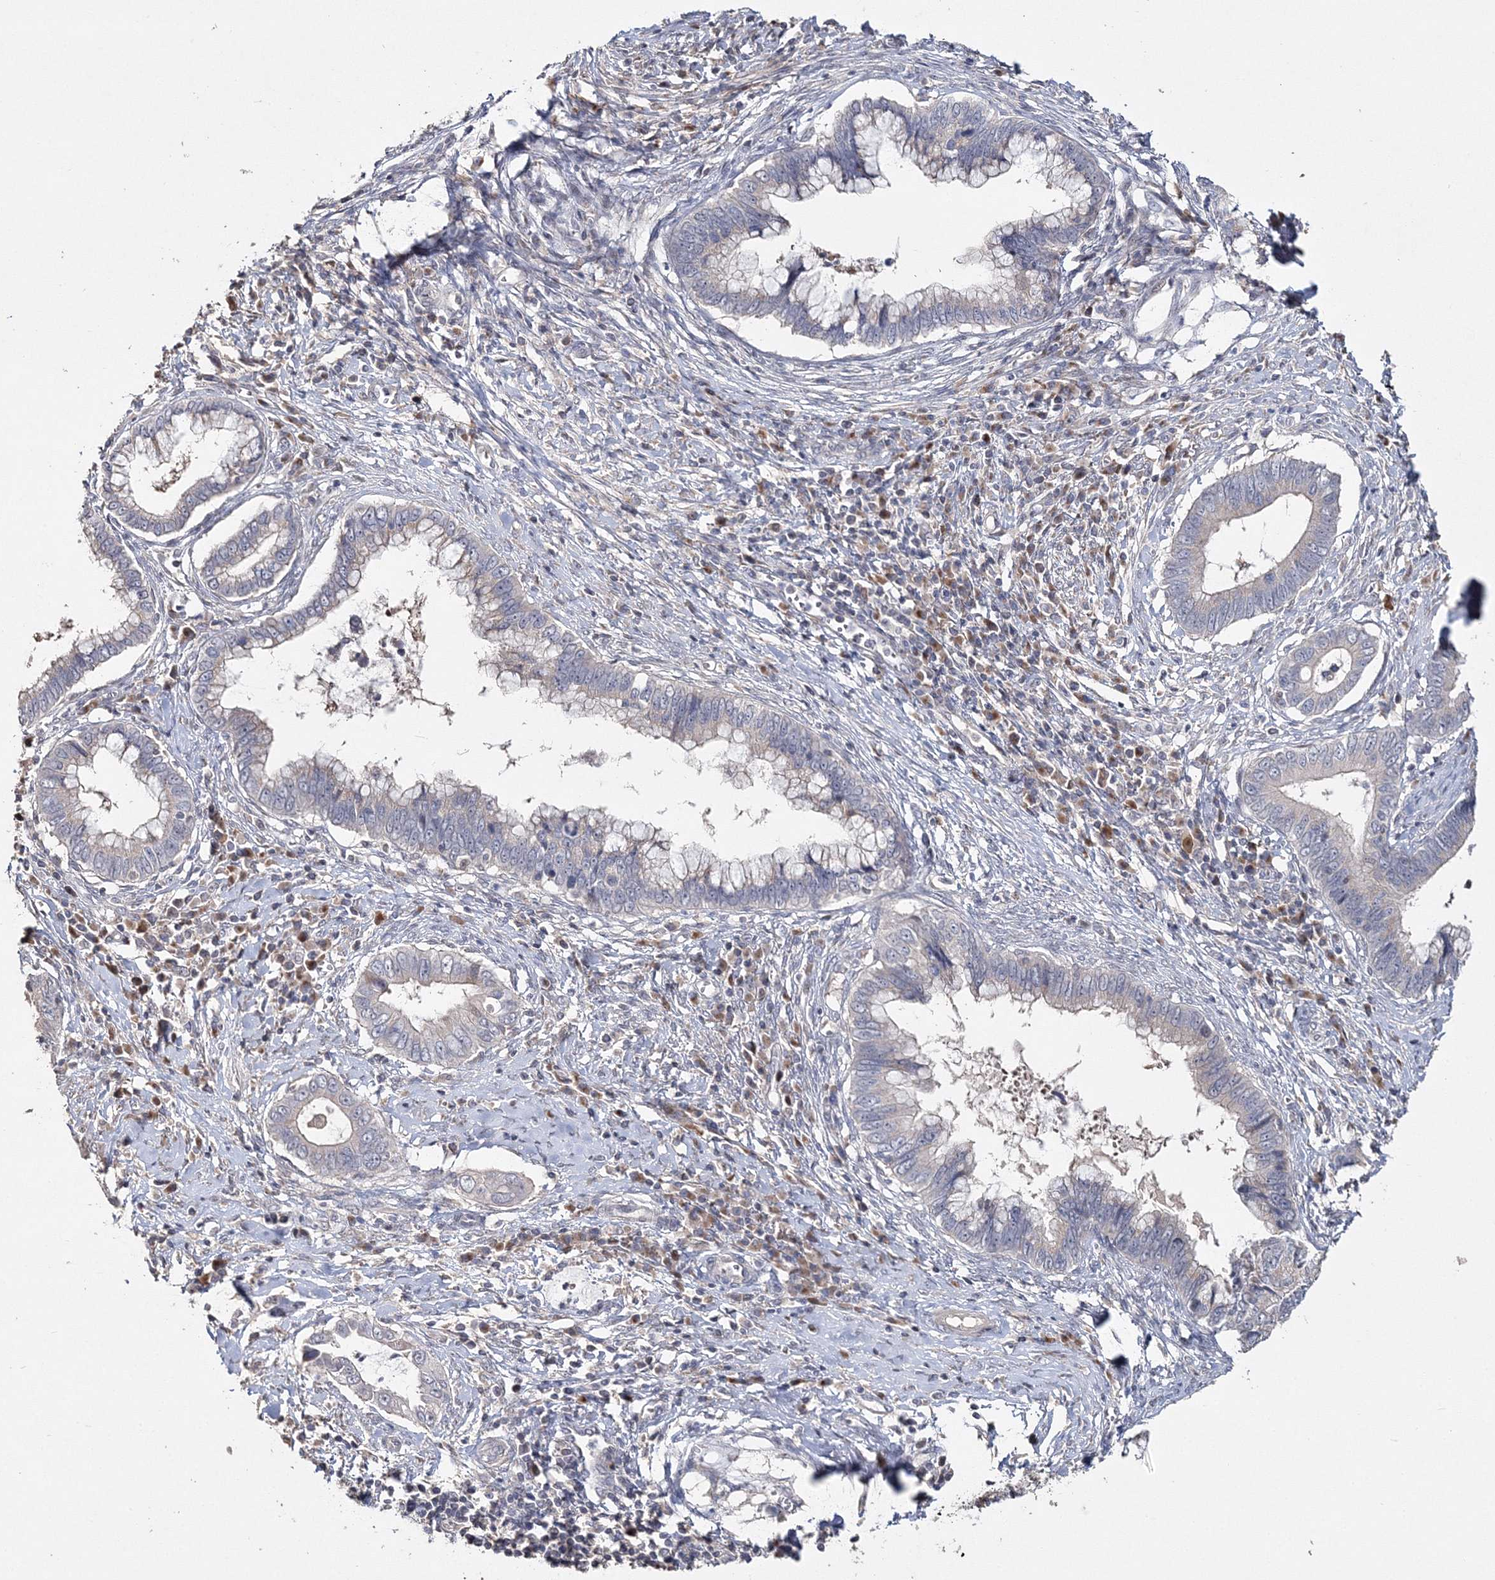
{"staining": {"intensity": "negative", "quantity": "none", "location": "none"}, "tissue": "cervical cancer", "cell_type": "Tumor cells", "image_type": "cancer", "snomed": [{"axis": "morphology", "description": "Adenocarcinoma, NOS"}, {"axis": "topography", "description": "Cervix"}], "caption": "High power microscopy image of an IHC micrograph of cervical cancer (adenocarcinoma), revealing no significant expression in tumor cells. The staining was performed using DAB to visualize the protein expression in brown, while the nuclei were stained in blue with hematoxylin (Magnification: 20x).", "gene": "GJB5", "patient": {"sex": "female", "age": 44}}